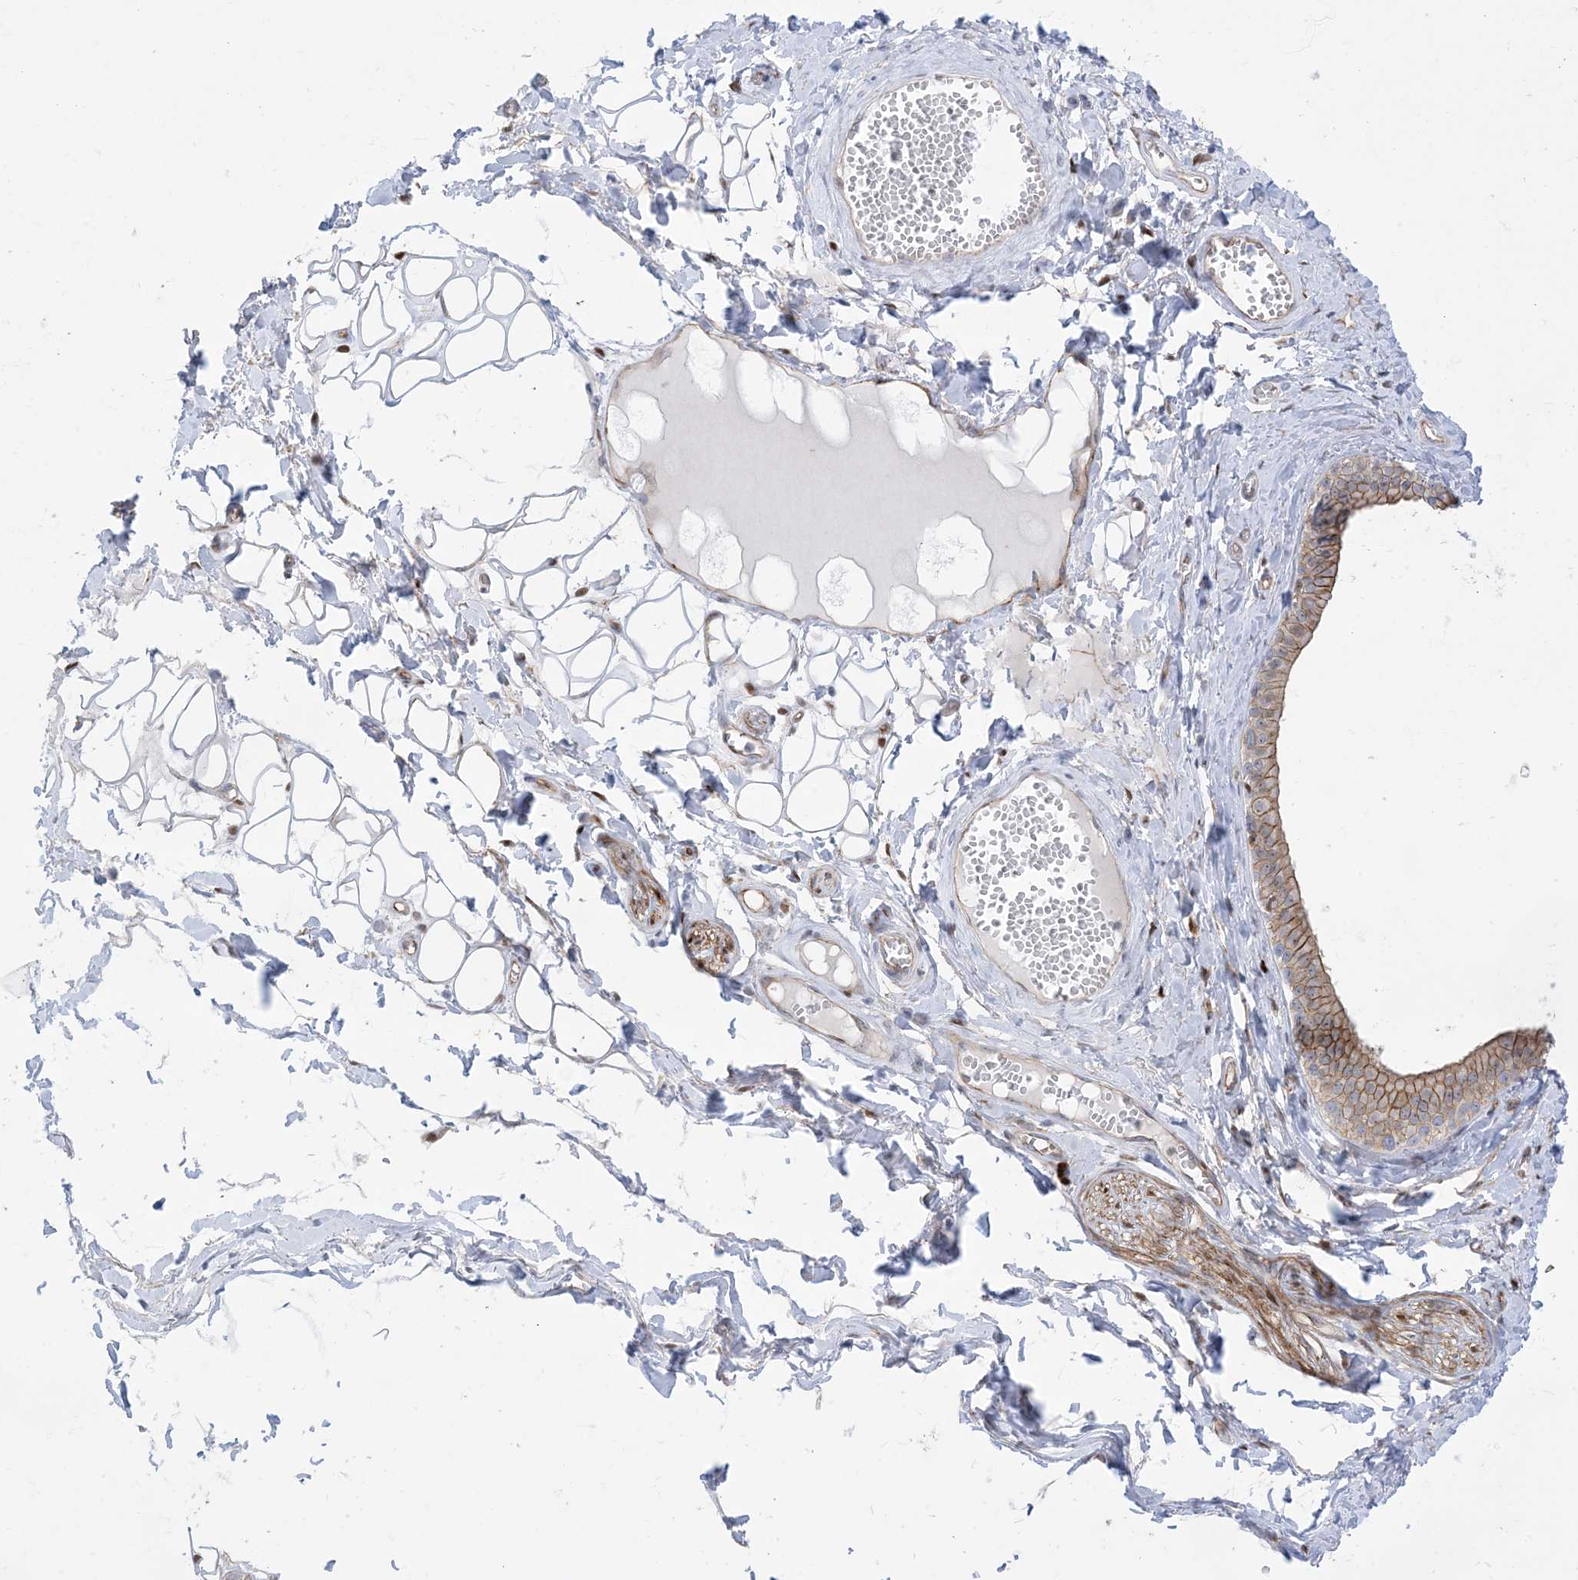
{"staining": {"intensity": "moderate", "quantity": ">75%", "location": "nuclear"}, "tissue": "adipose tissue", "cell_type": "Adipocytes", "image_type": "normal", "snomed": [{"axis": "morphology", "description": "Normal tissue, NOS"}, {"axis": "morphology", "description": "Inflammation, NOS"}, {"axis": "topography", "description": "Salivary gland"}, {"axis": "topography", "description": "Peripheral nerve tissue"}], "caption": "A medium amount of moderate nuclear staining is present in about >75% of adipocytes in unremarkable adipose tissue.", "gene": "MARS2", "patient": {"sex": "female", "age": 75}}